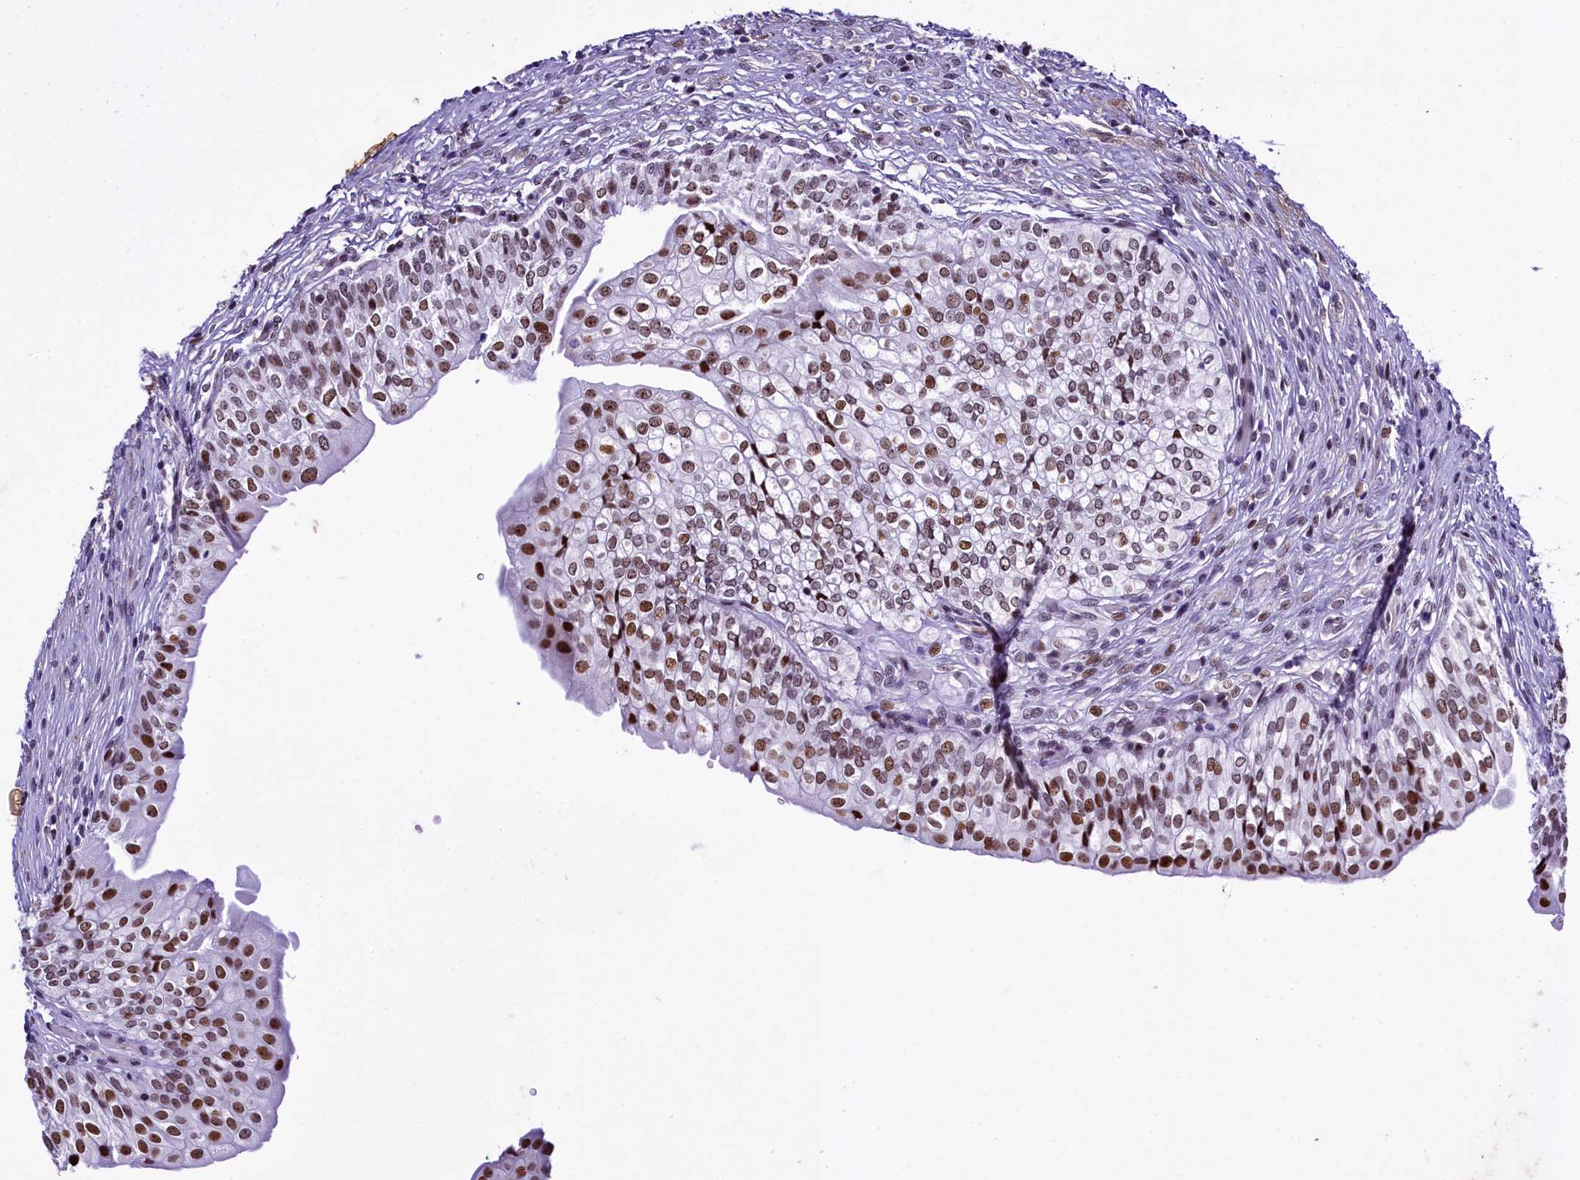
{"staining": {"intensity": "strong", "quantity": ">75%", "location": "nuclear"}, "tissue": "urinary bladder", "cell_type": "Urothelial cells", "image_type": "normal", "snomed": [{"axis": "morphology", "description": "Normal tissue, NOS"}, {"axis": "topography", "description": "Urinary bladder"}], "caption": "Urothelial cells demonstrate high levels of strong nuclear positivity in about >75% of cells in normal human urinary bladder. (Brightfield microscopy of DAB IHC at high magnification).", "gene": "SAMD10", "patient": {"sex": "male", "age": 55}}